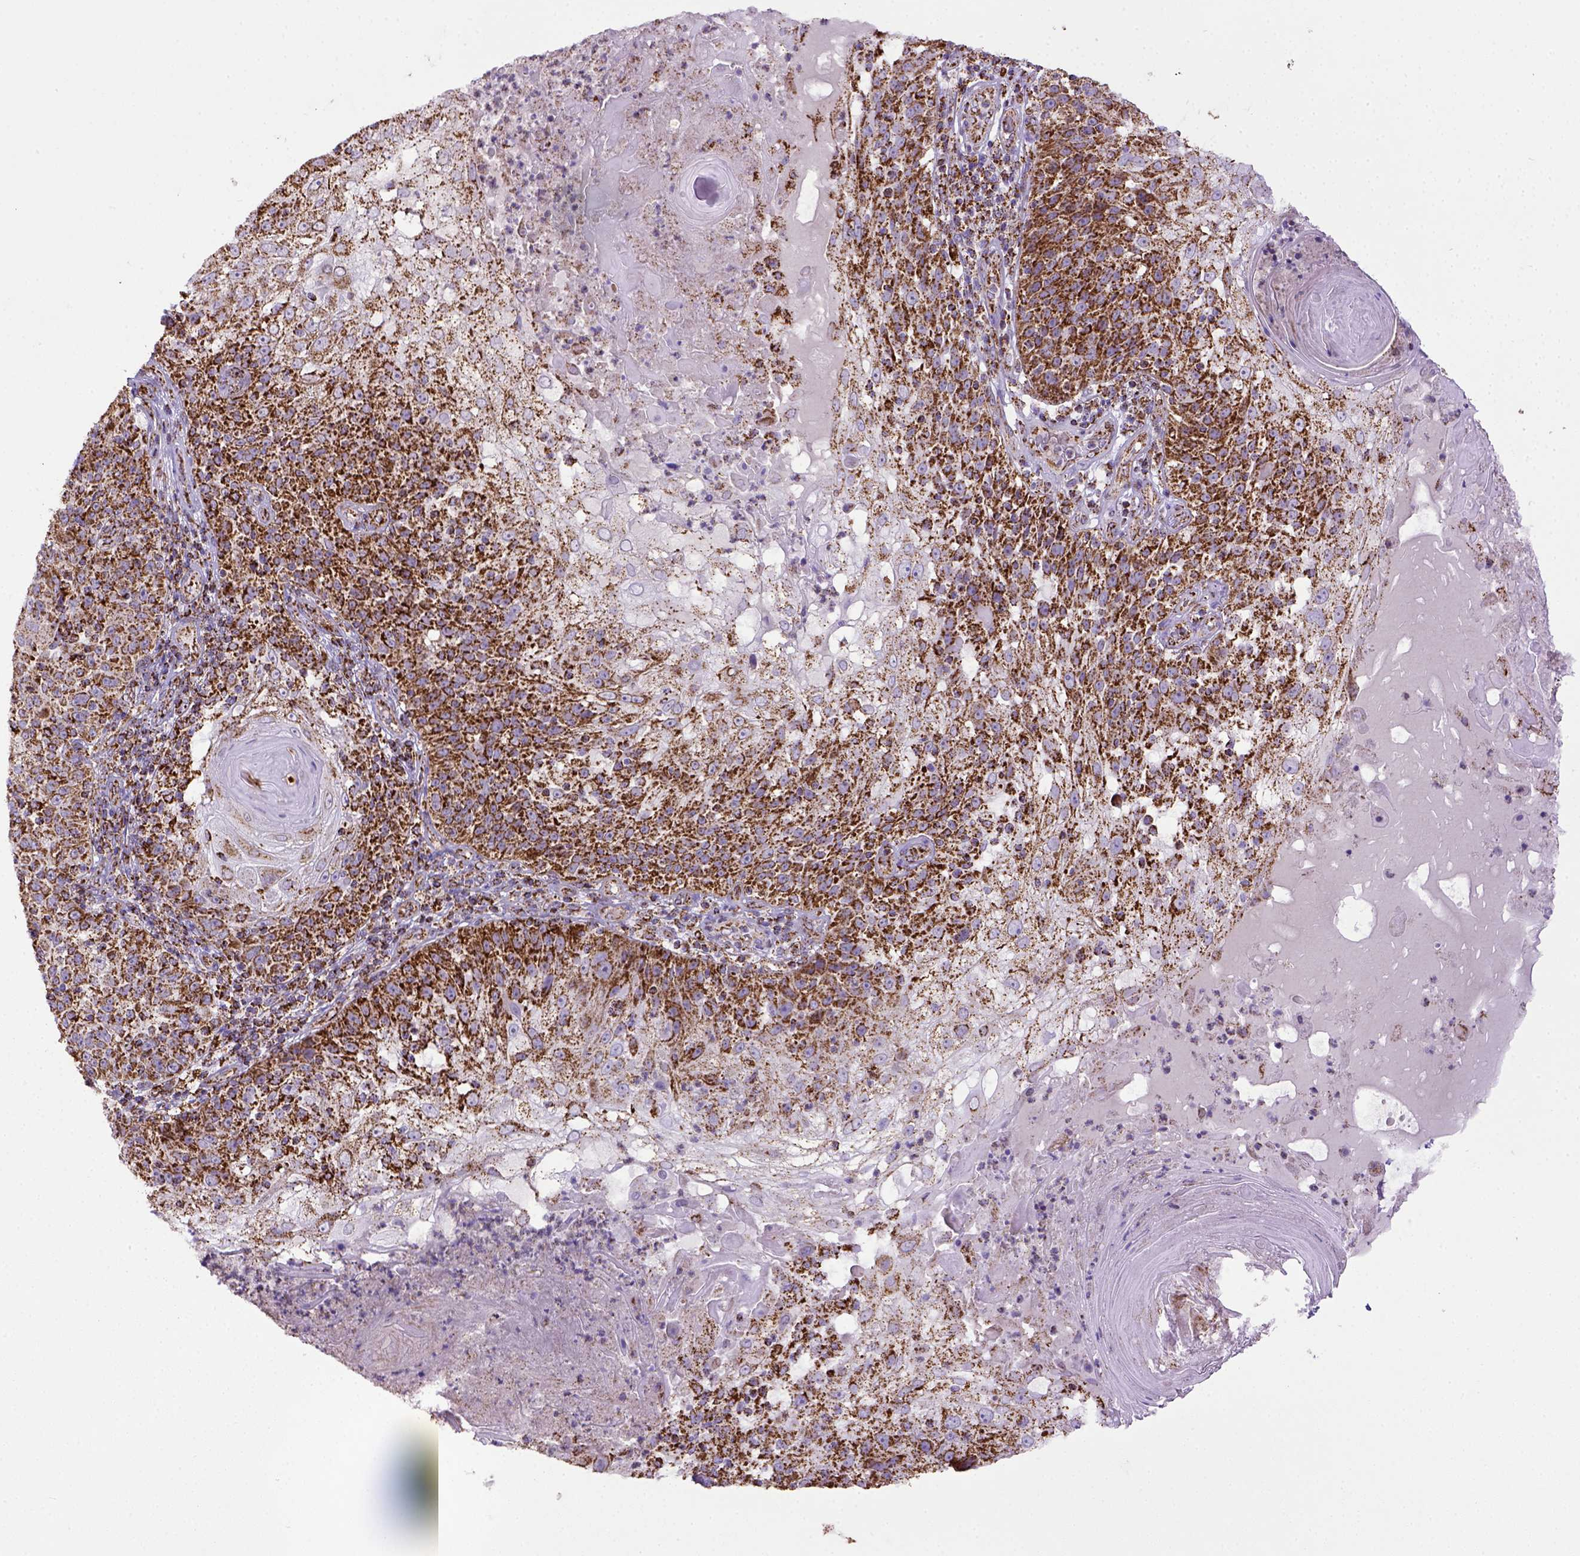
{"staining": {"intensity": "strong", "quantity": ">75%", "location": "cytoplasmic/membranous"}, "tissue": "skin cancer", "cell_type": "Tumor cells", "image_type": "cancer", "snomed": [{"axis": "morphology", "description": "Normal tissue, NOS"}, {"axis": "morphology", "description": "Squamous cell carcinoma, NOS"}, {"axis": "topography", "description": "Skin"}], "caption": "There is high levels of strong cytoplasmic/membranous positivity in tumor cells of squamous cell carcinoma (skin), as demonstrated by immunohistochemical staining (brown color).", "gene": "MT-CO1", "patient": {"sex": "female", "age": 83}}